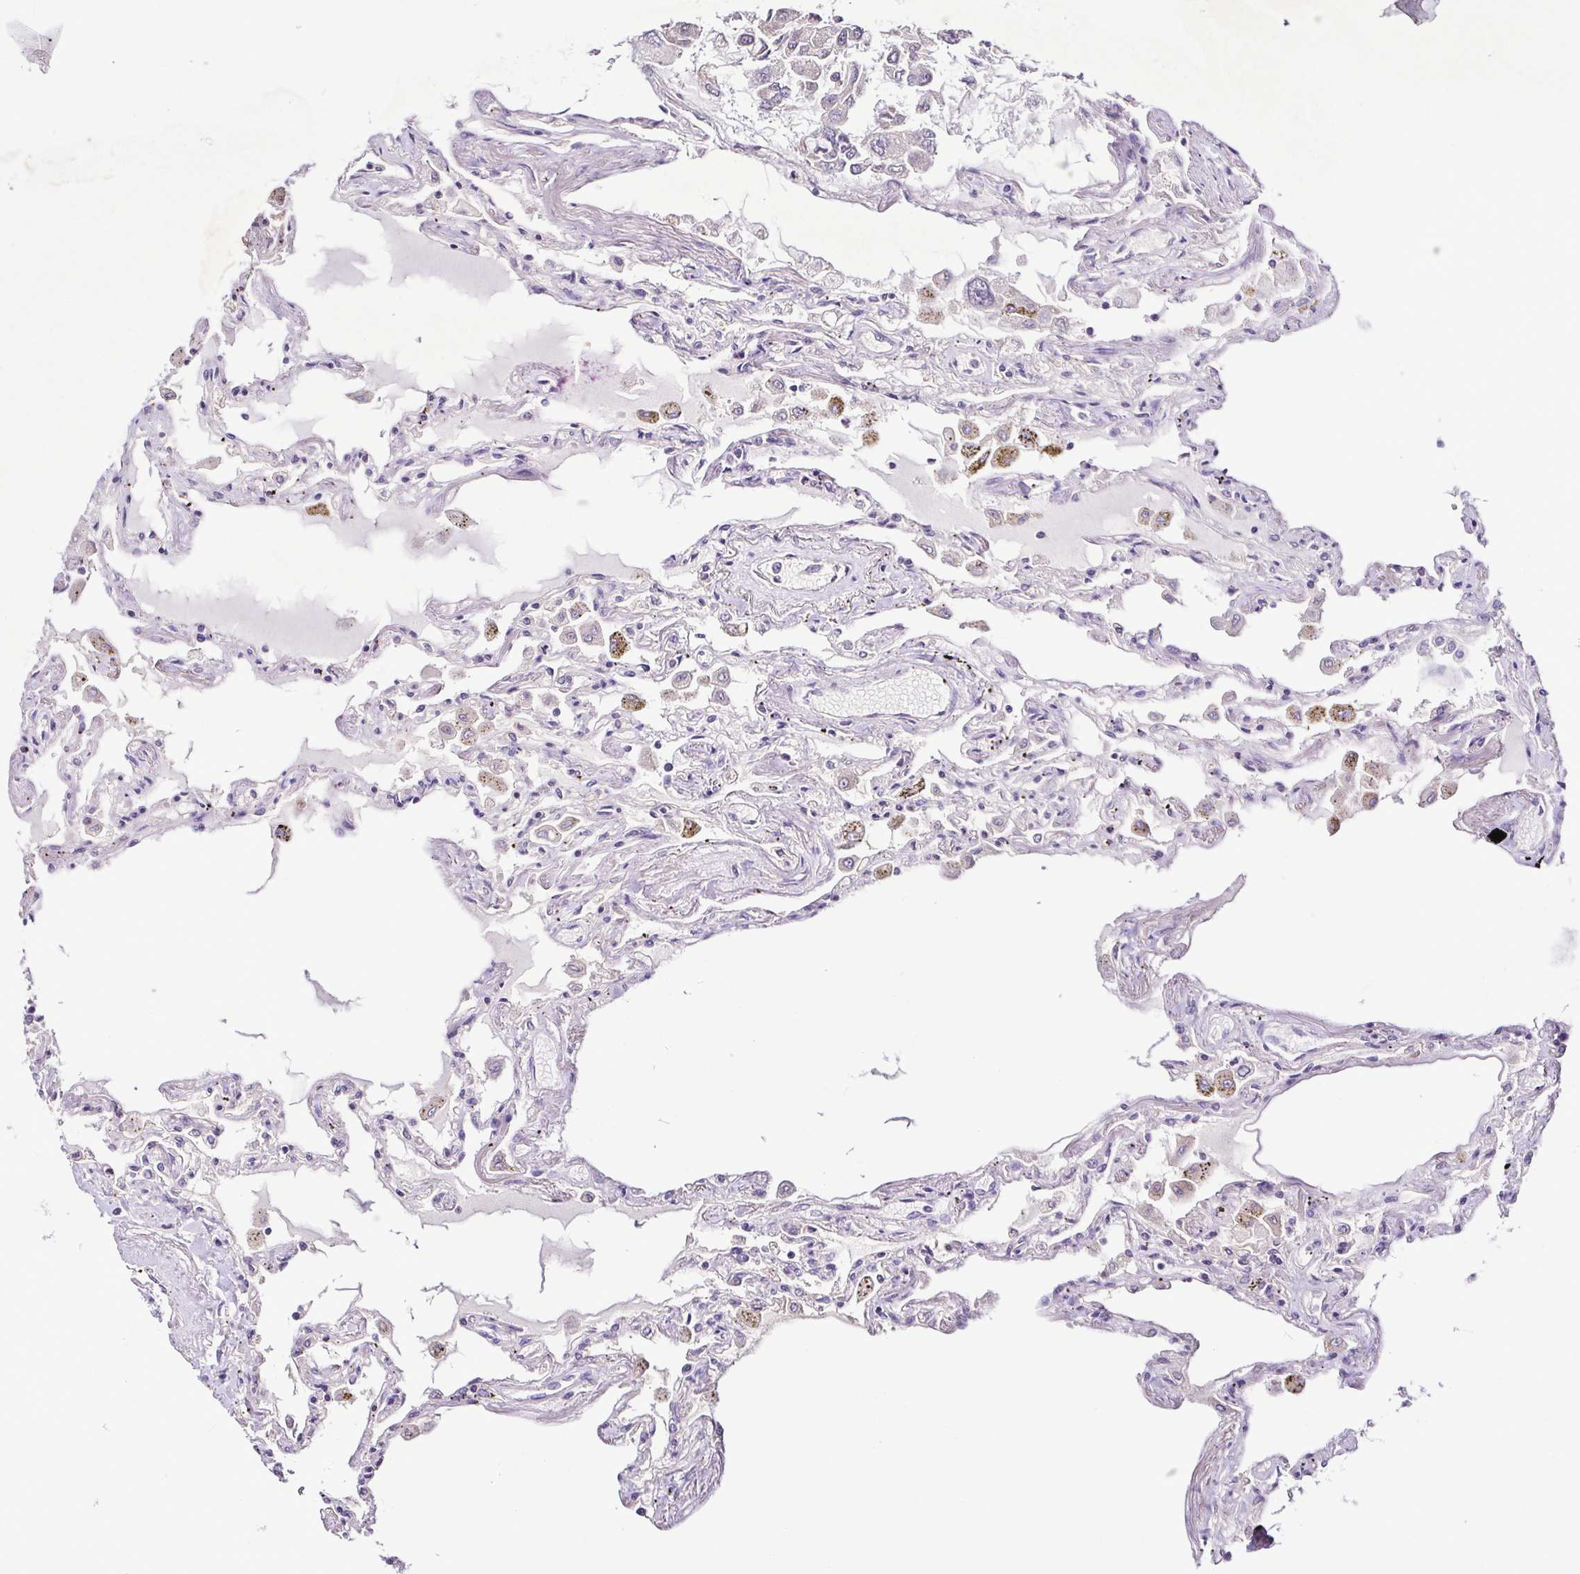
{"staining": {"intensity": "negative", "quantity": "none", "location": "none"}, "tissue": "lung", "cell_type": "Alveolar cells", "image_type": "normal", "snomed": [{"axis": "morphology", "description": "Normal tissue, NOS"}, {"axis": "morphology", "description": "Adenocarcinoma, NOS"}, {"axis": "topography", "description": "Cartilage tissue"}, {"axis": "topography", "description": "Lung"}], "caption": "Protein analysis of normal lung displays no significant positivity in alveolar cells.", "gene": "LMOD2", "patient": {"sex": "female", "age": 67}}